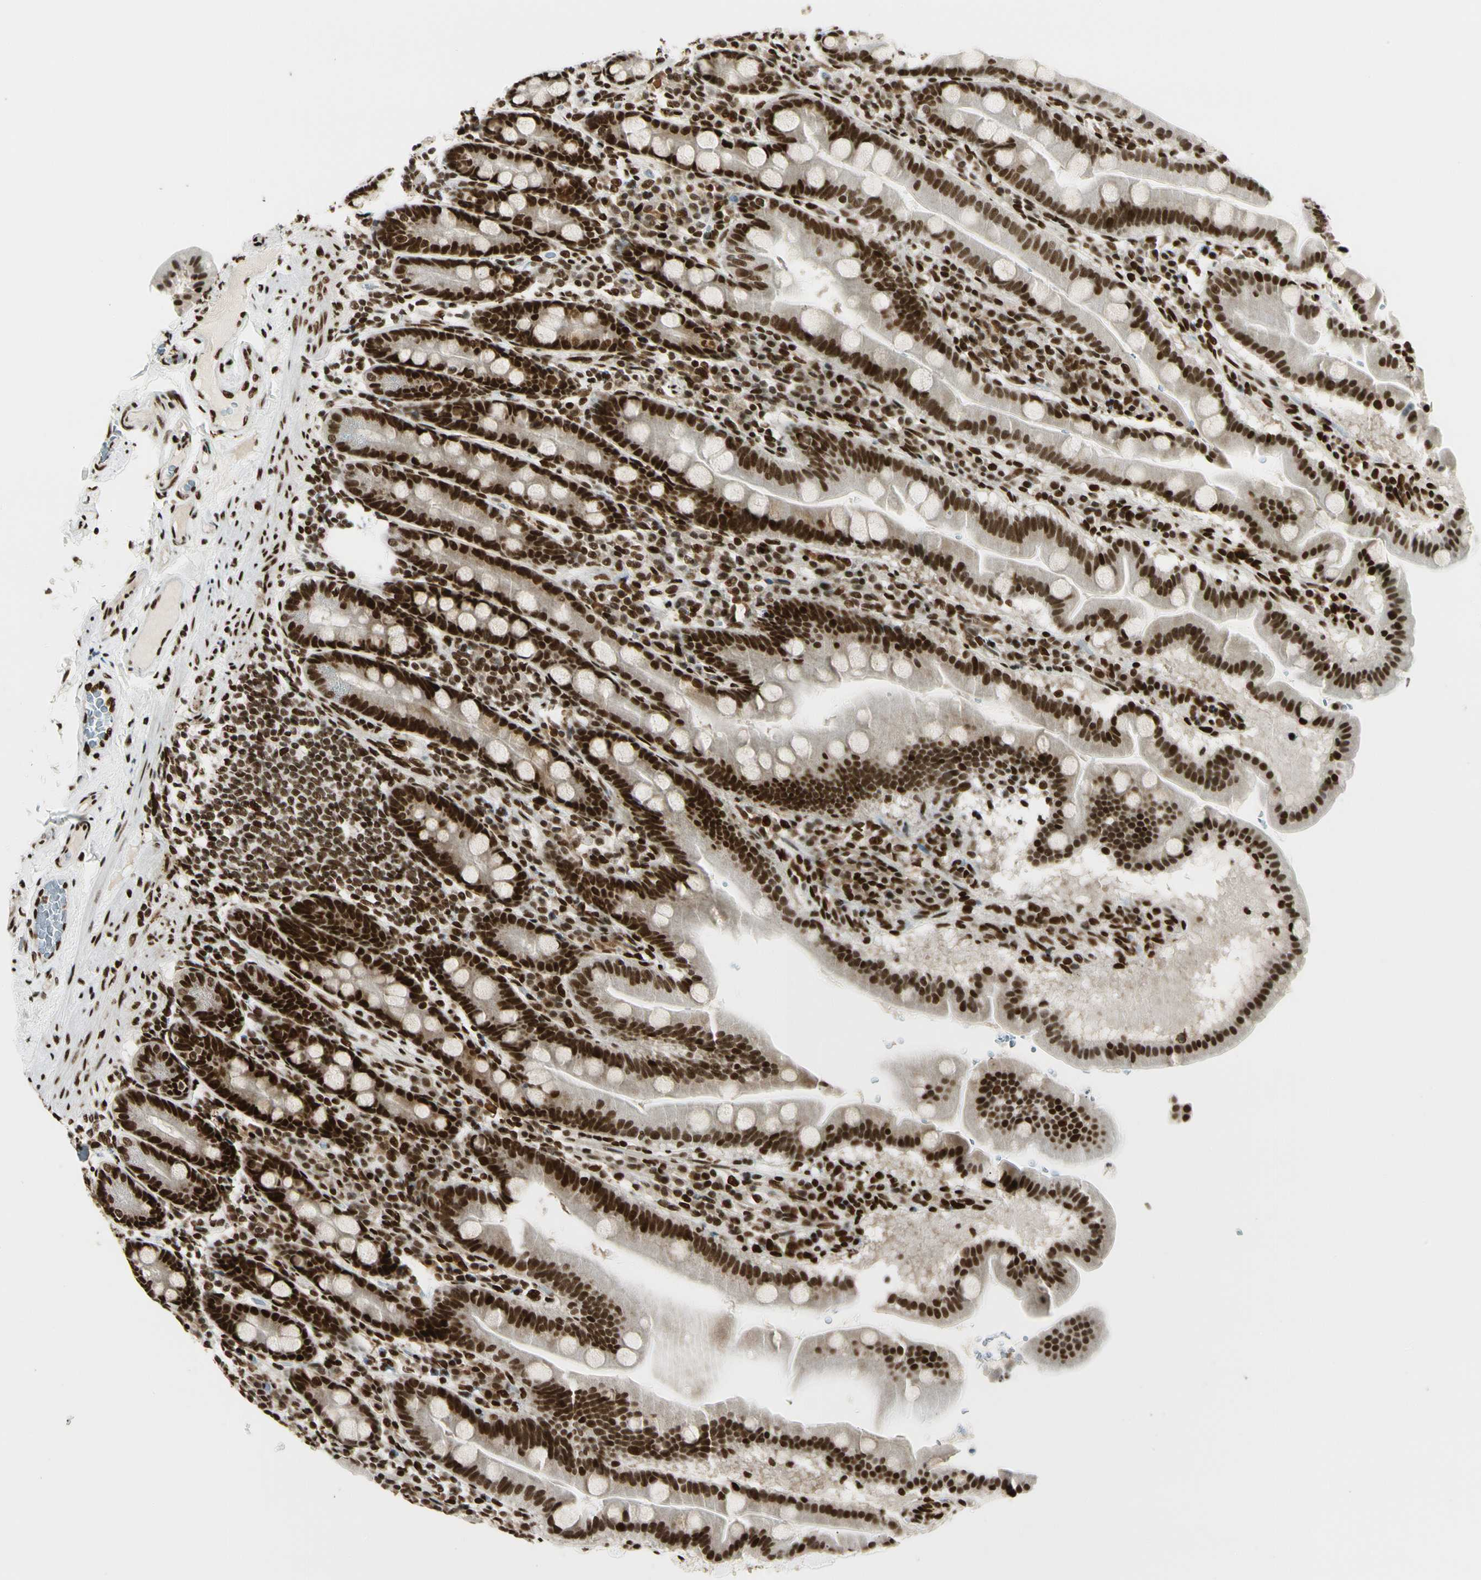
{"staining": {"intensity": "strong", "quantity": ">75%", "location": "nuclear"}, "tissue": "duodenum", "cell_type": "Glandular cells", "image_type": "normal", "snomed": [{"axis": "morphology", "description": "Normal tissue, NOS"}, {"axis": "topography", "description": "Duodenum"}], "caption": "Approximately >75% of glandular cells in normal human duodenum exhibit strong nuclear protein positivity as visualized by brown immunohistochemical staining.", "gene": "FUS", "patient": {"sex": "male", "age": 50}}